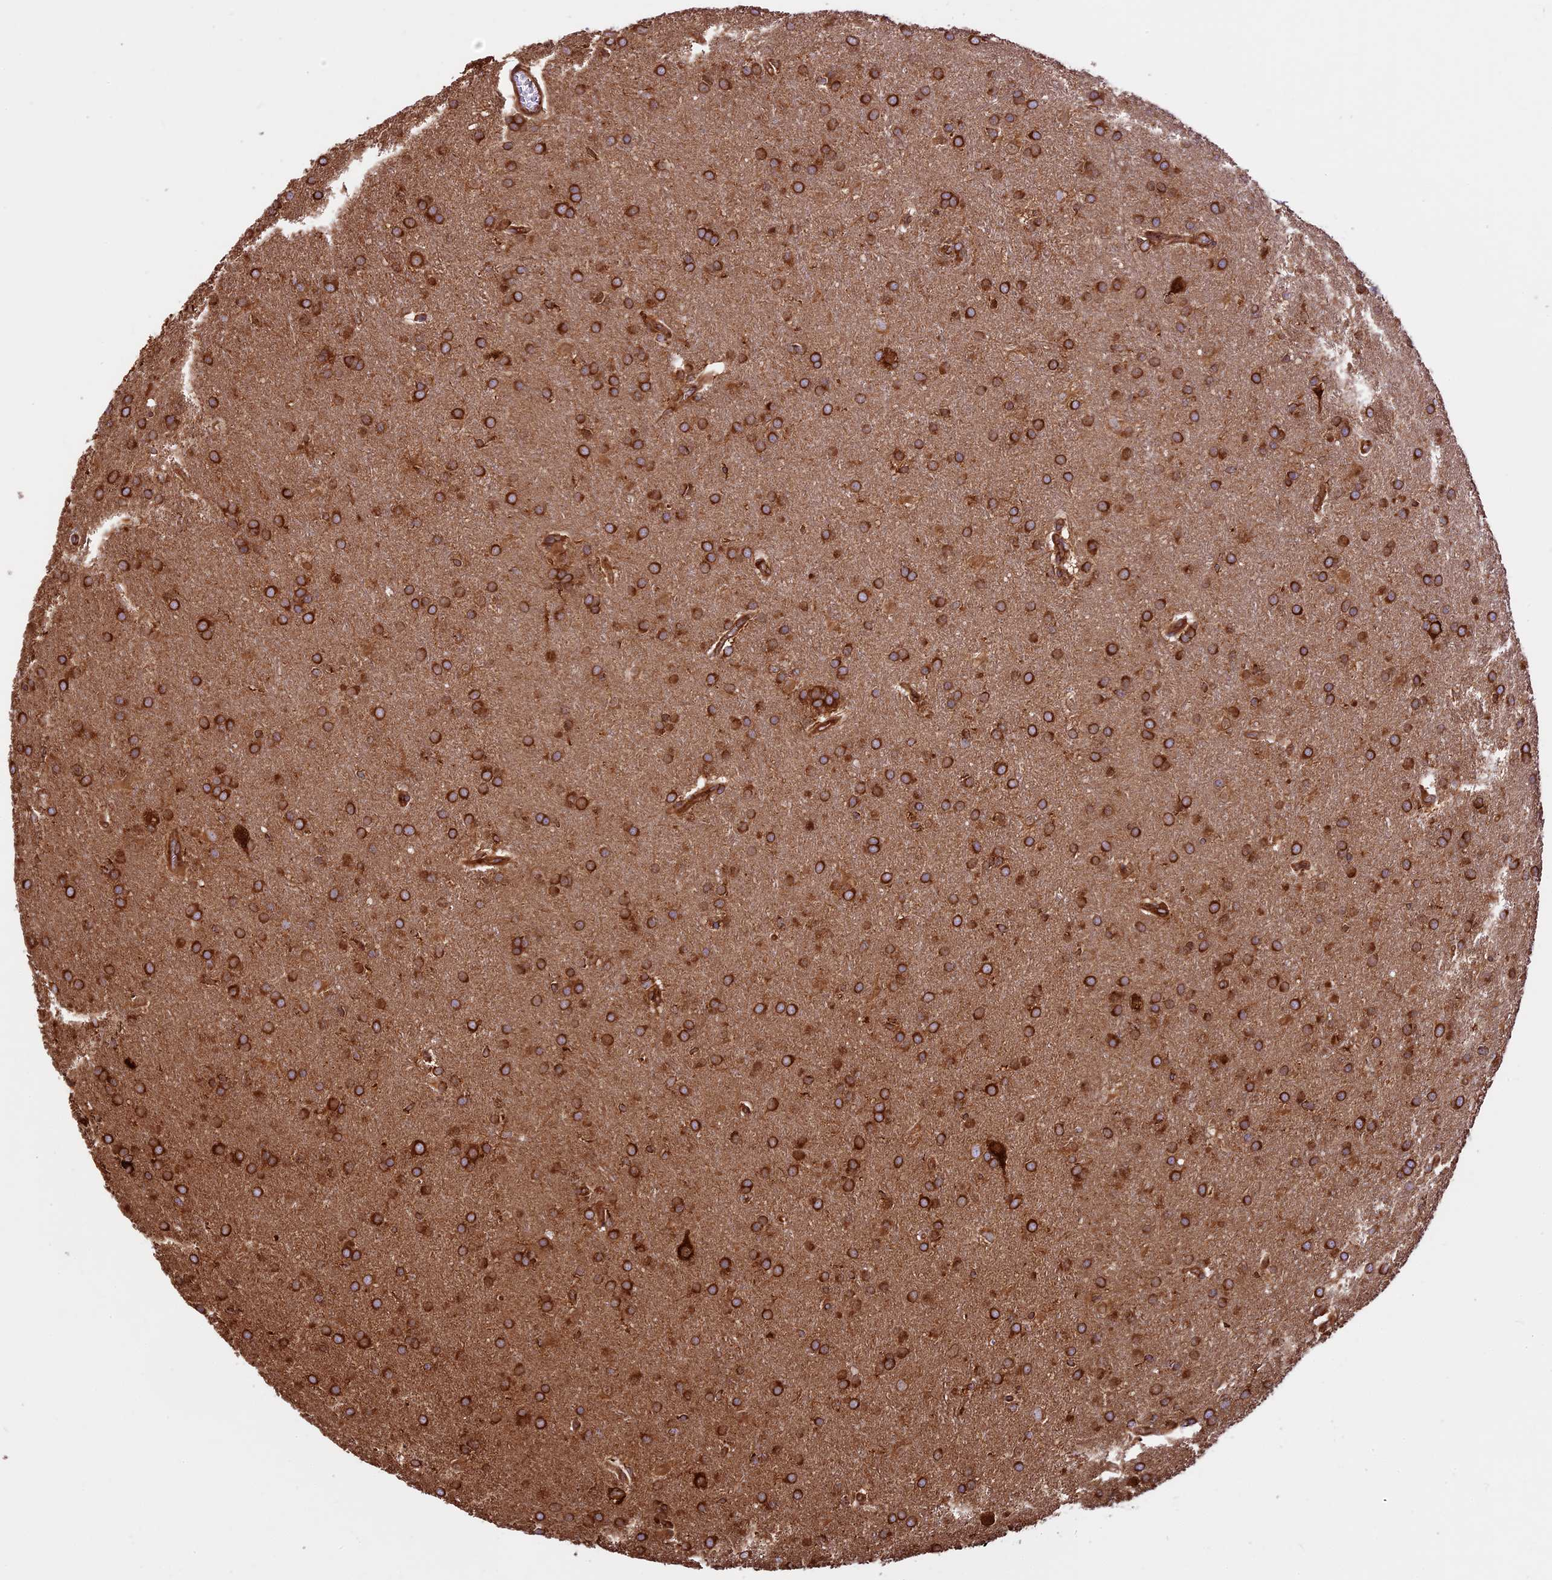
{"staining": {"intensity": "strong", "quantity": ">75%", "location": "cytoplasmic/membranous"}, "tissue": "glioma", "cell_type": "Tumor cells", "image_type": "cancer", "snomed": [{"axis": "morphology", "description": "Glioma, malignant, Low grade"}, {"axis": "topography", "description": "Brain"}], "caption": "High-power microscopy captured an immunohistochemistry photomicrograph of malignant glioma (low-grade), revealing strong cytoplasmic/membranous staining in about >75% of tumor cells.", "gene": "KARS1", "patient": {"sex": "female", "age": 32}}